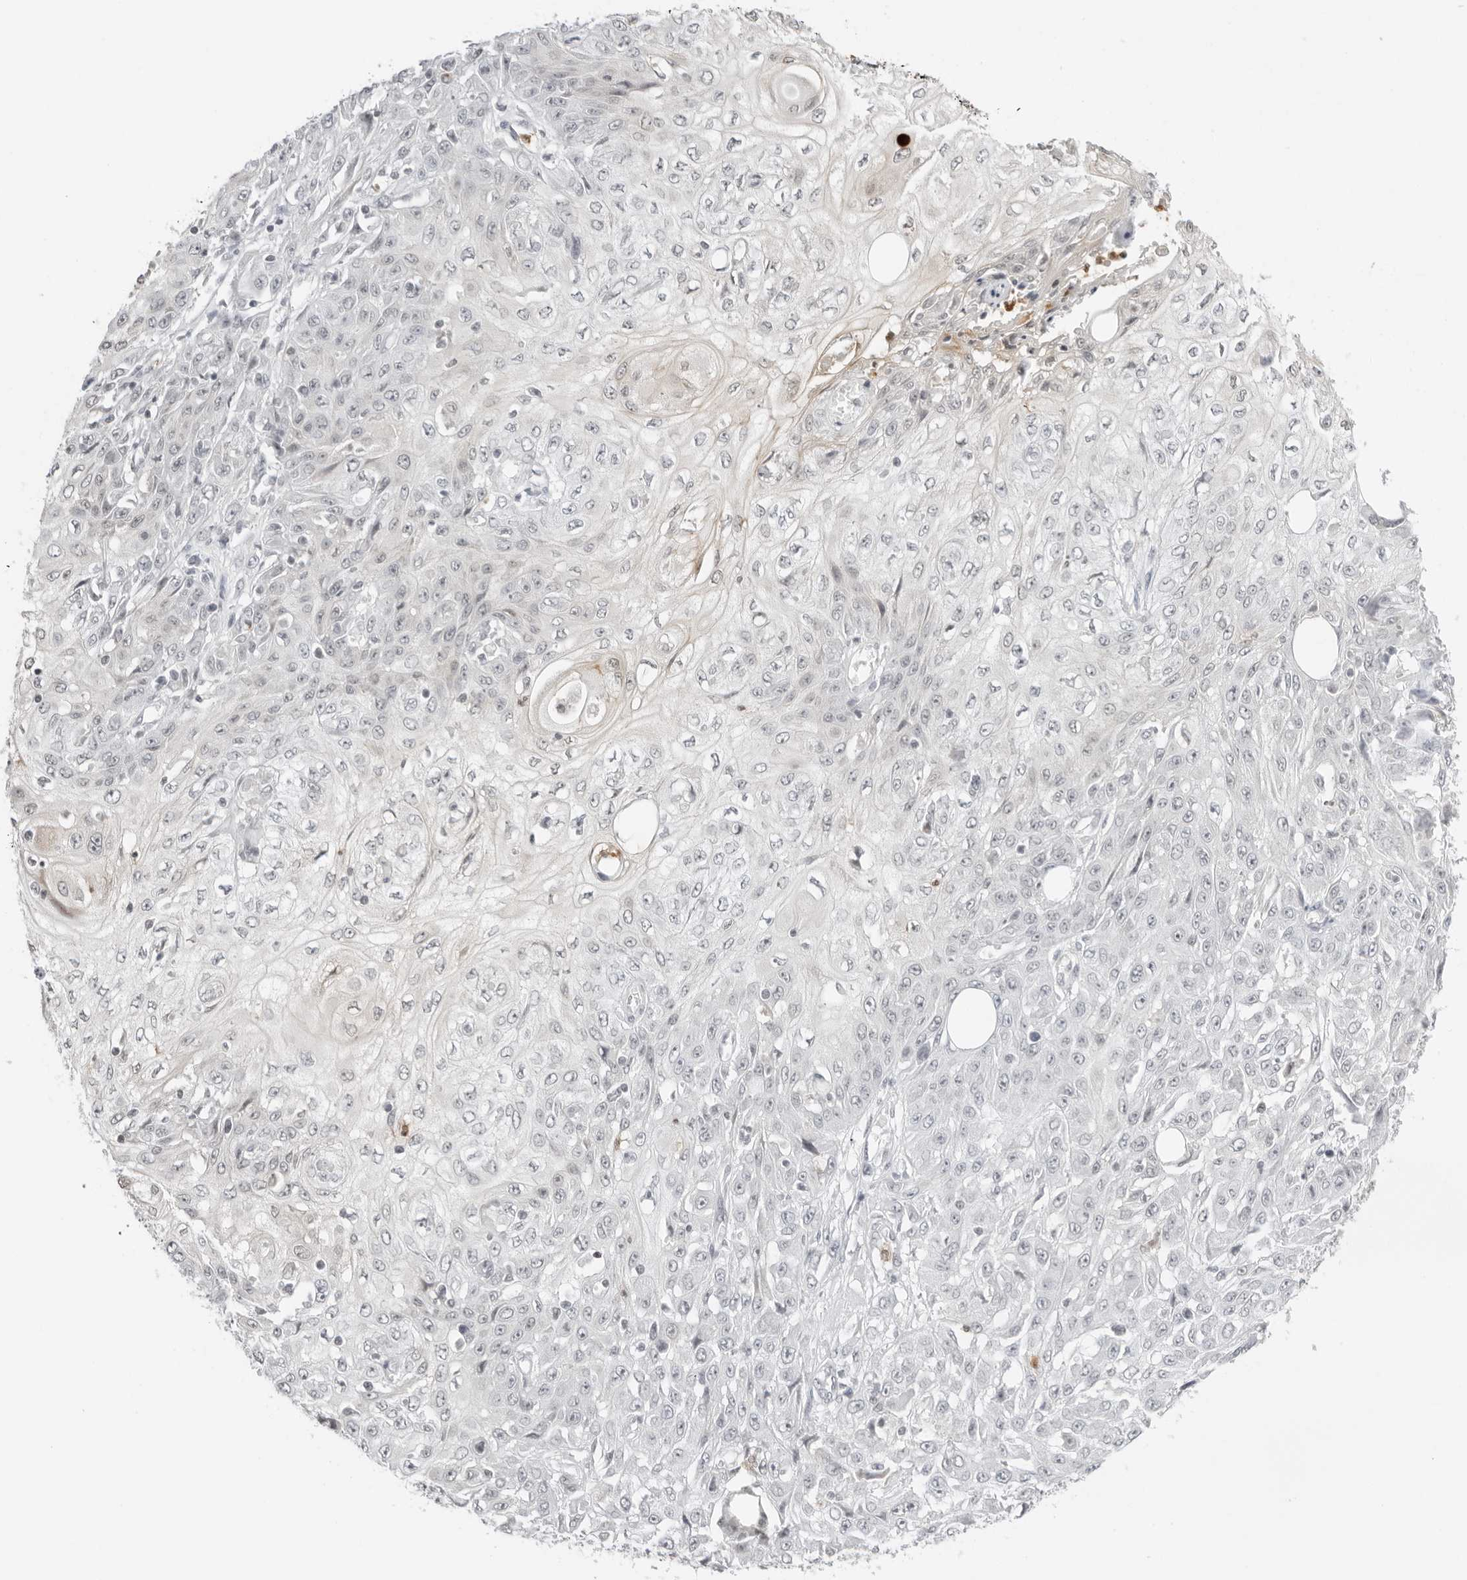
{"staining": {"intensity": "moderate", "quantity": "<25%", "location": "cytoplasmic/membranous"}, "tissue": "skin cancer", "cell_type": "Tumor cells", "image_type": "cancer", "snomed": [{"axis": "morphology", "description": "Squamous cell carcinoma, NOS"}, {"axis": "morphology", "description": "Squamous cell carcinoma, metastatic, NOS"}, {"axis": "topography", "description": "Skin"}, {"axis": "topography", "description": "Lymph node"}], "caption": "There is low levels of moderate cytoplasmic/membranous expression in tumor cells of skin cancer (metastatic squamous cell carcinoma), as demonstrated by immunohistochemical staining (brown color).", "gene": "RNF146", "patient": {"sex": "male", "age": 75}}